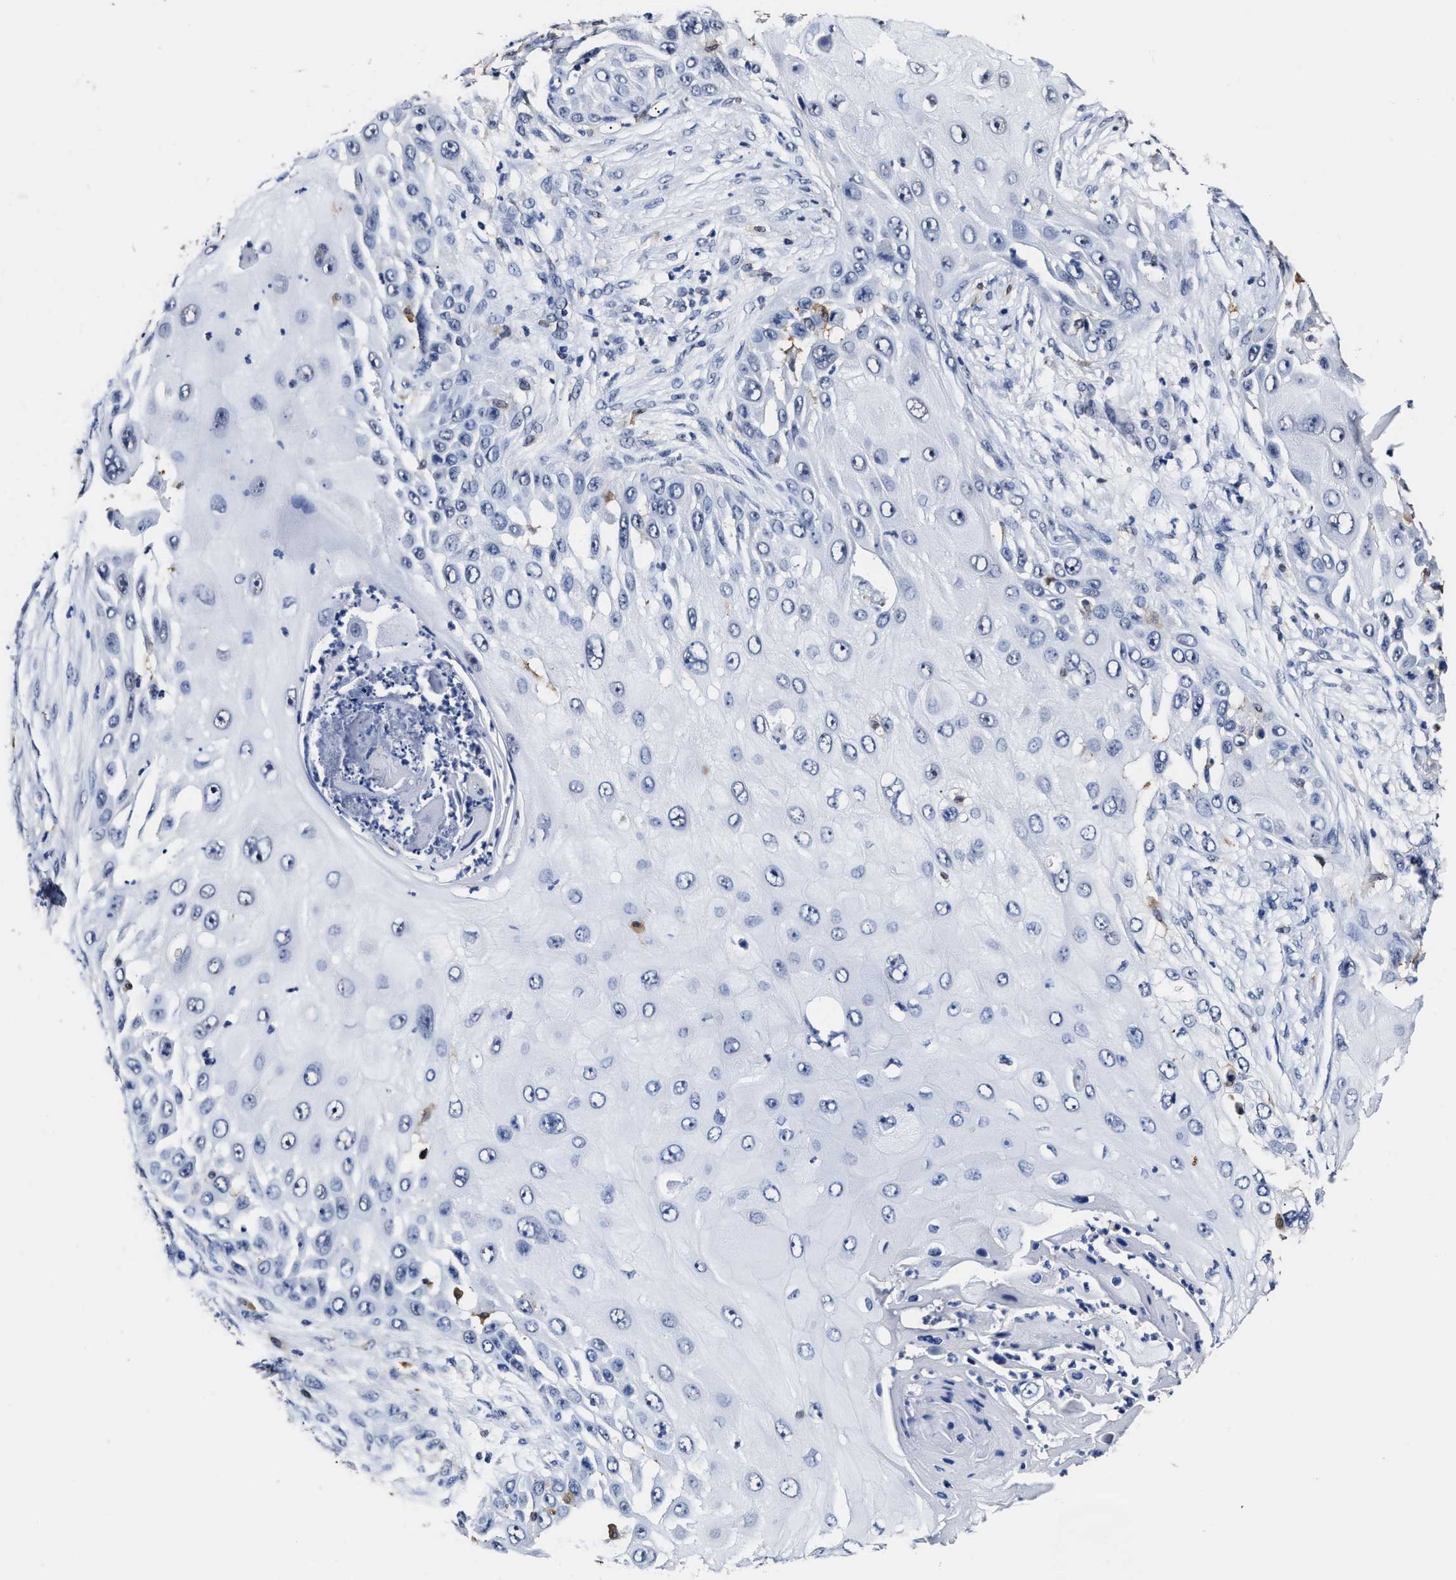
{"staining": {"intensity": "negative", "quantity": "none", "location": "none"}, "tissue": "skin cancer", "cell_type": "Tumor cells", "image_type": "cancer", "snomed": [{"axis": "morphology", "description": "Squamous cell carcinoma, NOS"}, {"axis": "topography", "description": "Skin"}], "caption": "This is a histopathology image of immunohistochemistry staining of skin cancer, which shows no staining in tumor cells.", "gene": "PRPF4B", "patient": {"sex": "female", "age": 44}}